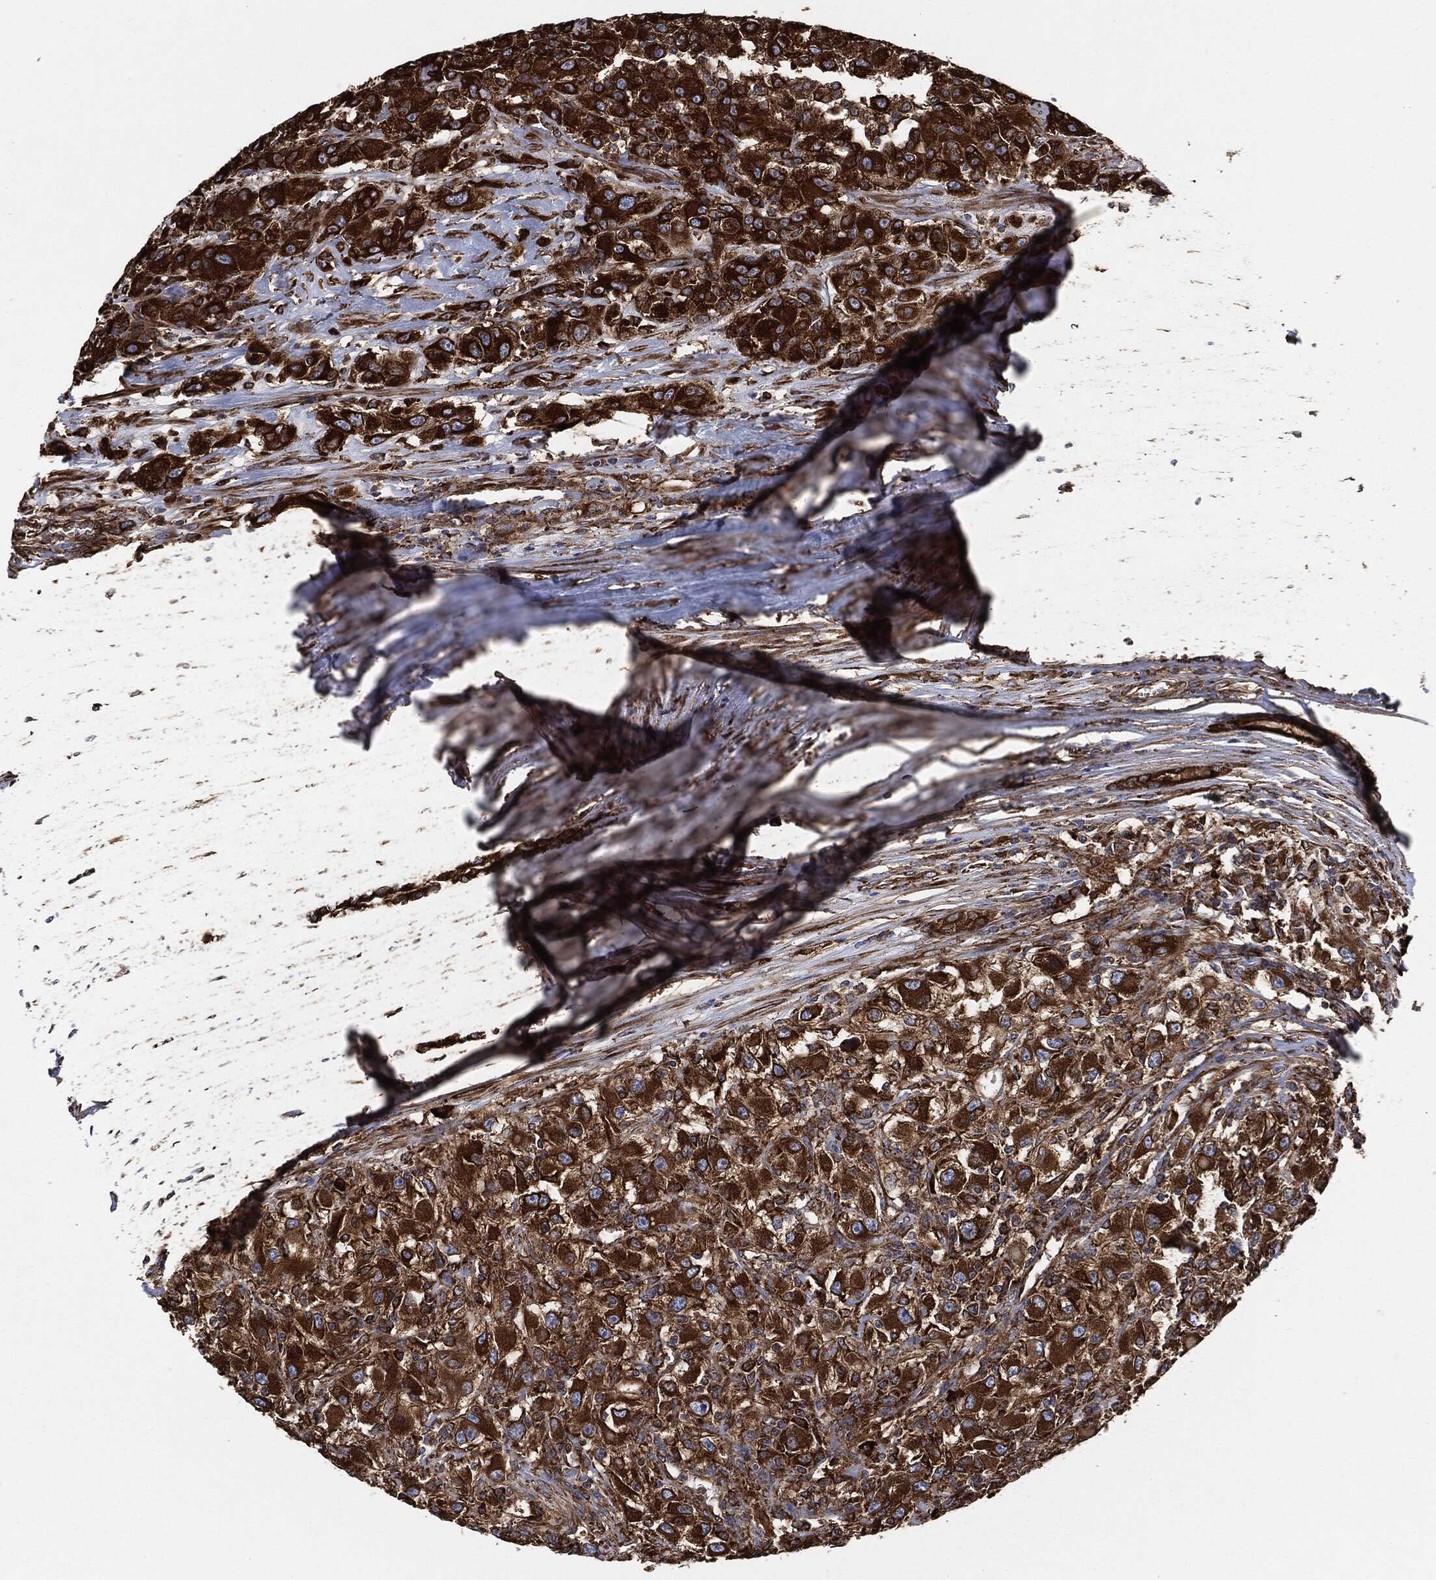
{"staining": {"intensity": "strong", "quantity": ">75%", "location": "cytoplasmic/membranous"}, "tissue": "renal cancer", "cell_type": "Tumor cells", "image_type": "cancer", "snomed": [{"axis": "morphology", "description": "Adenocarcinoma, NOS"}, {"axis": "topography", "description": "Kidney"}], "caption": "Strong cytoplasmic/membranous protein expression is identified in about >75% of tumor cells in renal cancer (adenocarcinoma).", "gene": "AMFR", "patient": {"sex": "female", "age": 67}}